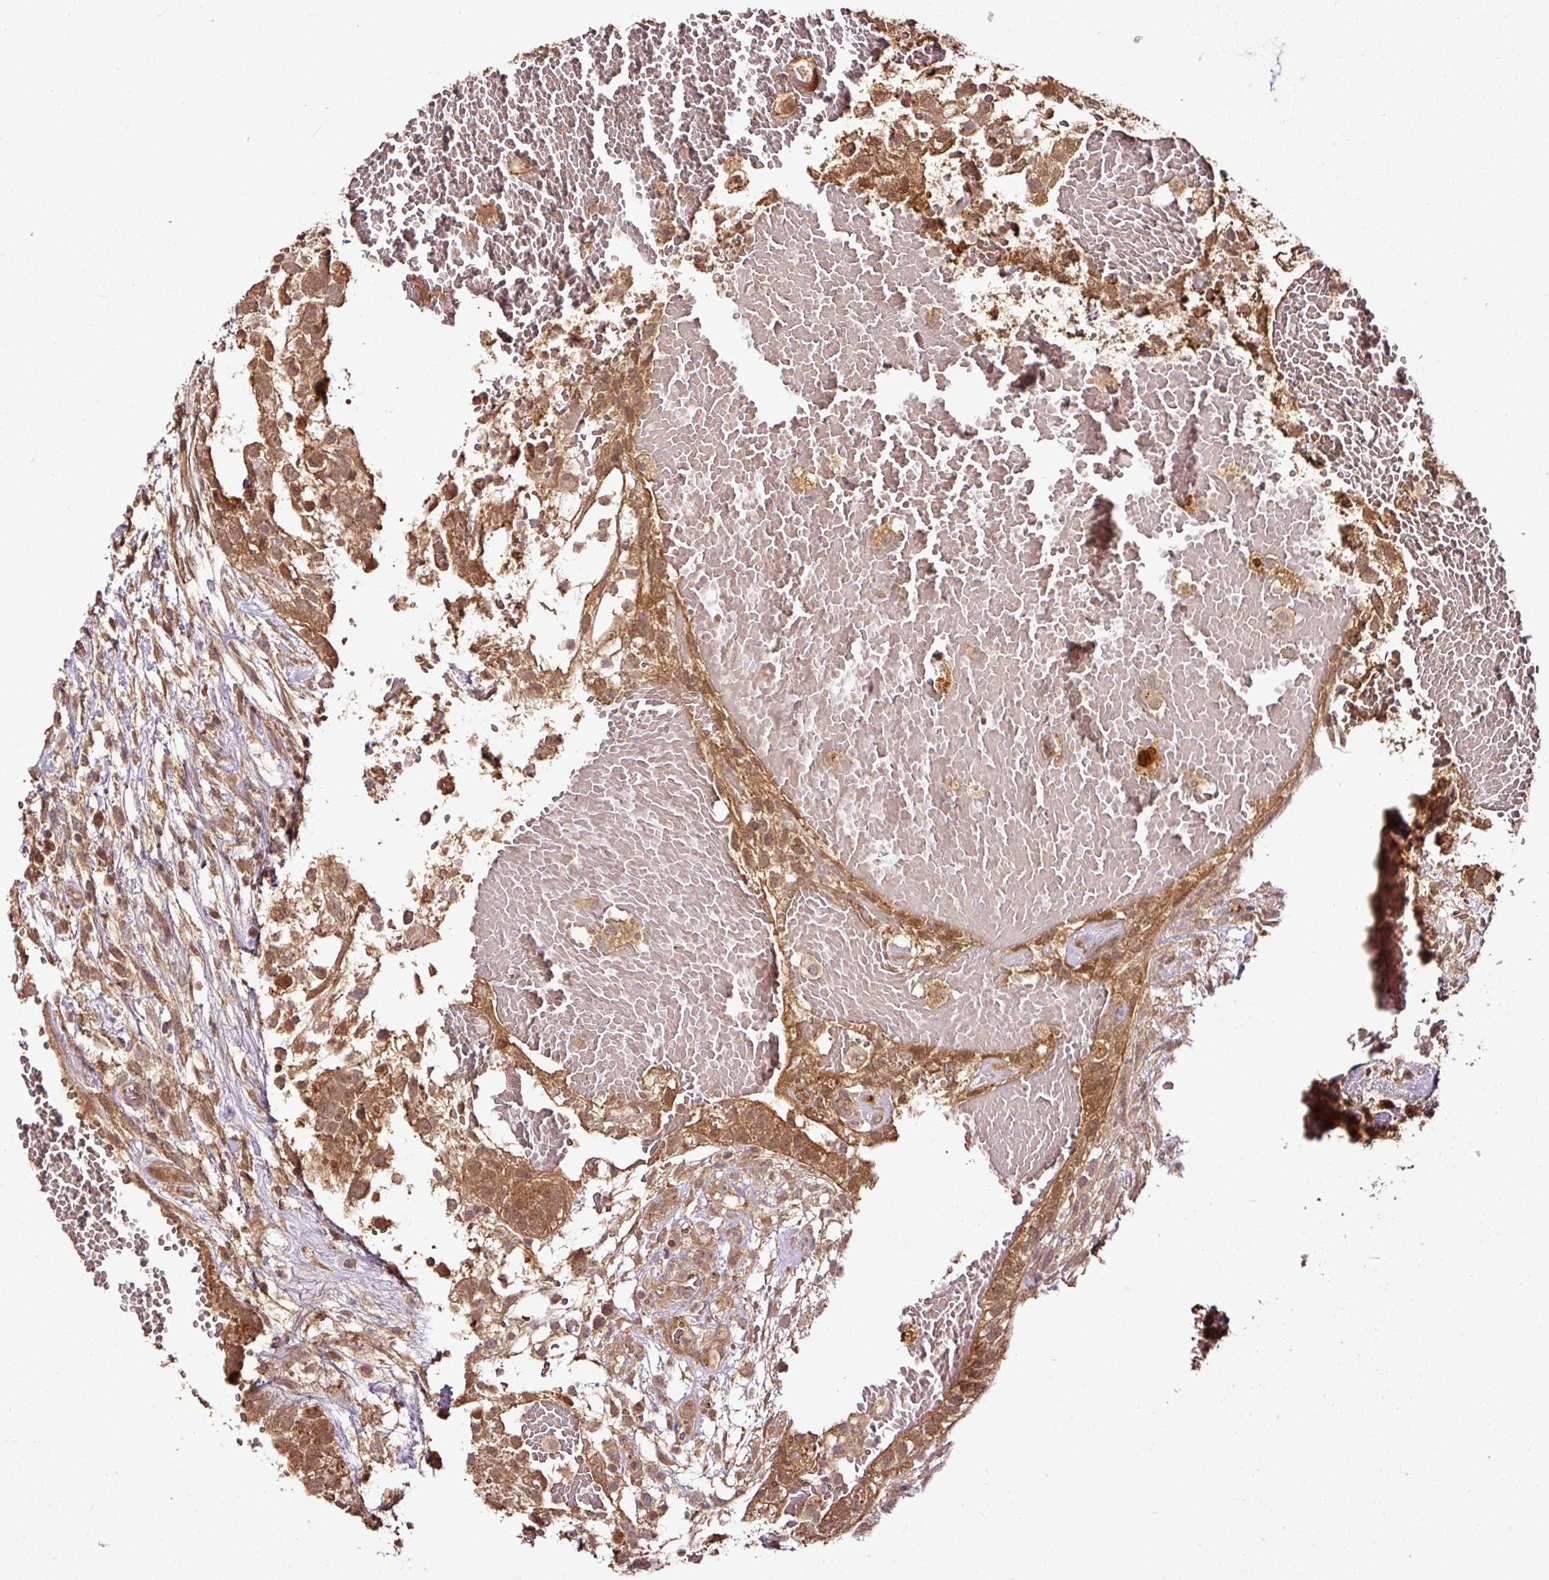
{"staining": {"intensity": "moderate", "quantity": ">75%", "location": "cytoplasmic/membranous,nuclear"}, "tissue": "testis cancer", "cell_type": "Tumor cells", "image_type": "cancer", "snomed": [{"axis": "morphology", "description": "Normal tissue, NOS"}, {"axis": "morphology", "description": "Carcinoma, Embryonal, NOS"}, {"axis": "topography", "description": "Testis"}], "caption": "An immunohistochemistry (IHC) image of tumor tissue is shown. Protein staining in brown labels moderate cytoplasmic/membranous and nuclear positivity in testis cancer within tumor cells.", "gene": "FAIM", "patient": {"sex": "male", "age": 32}}